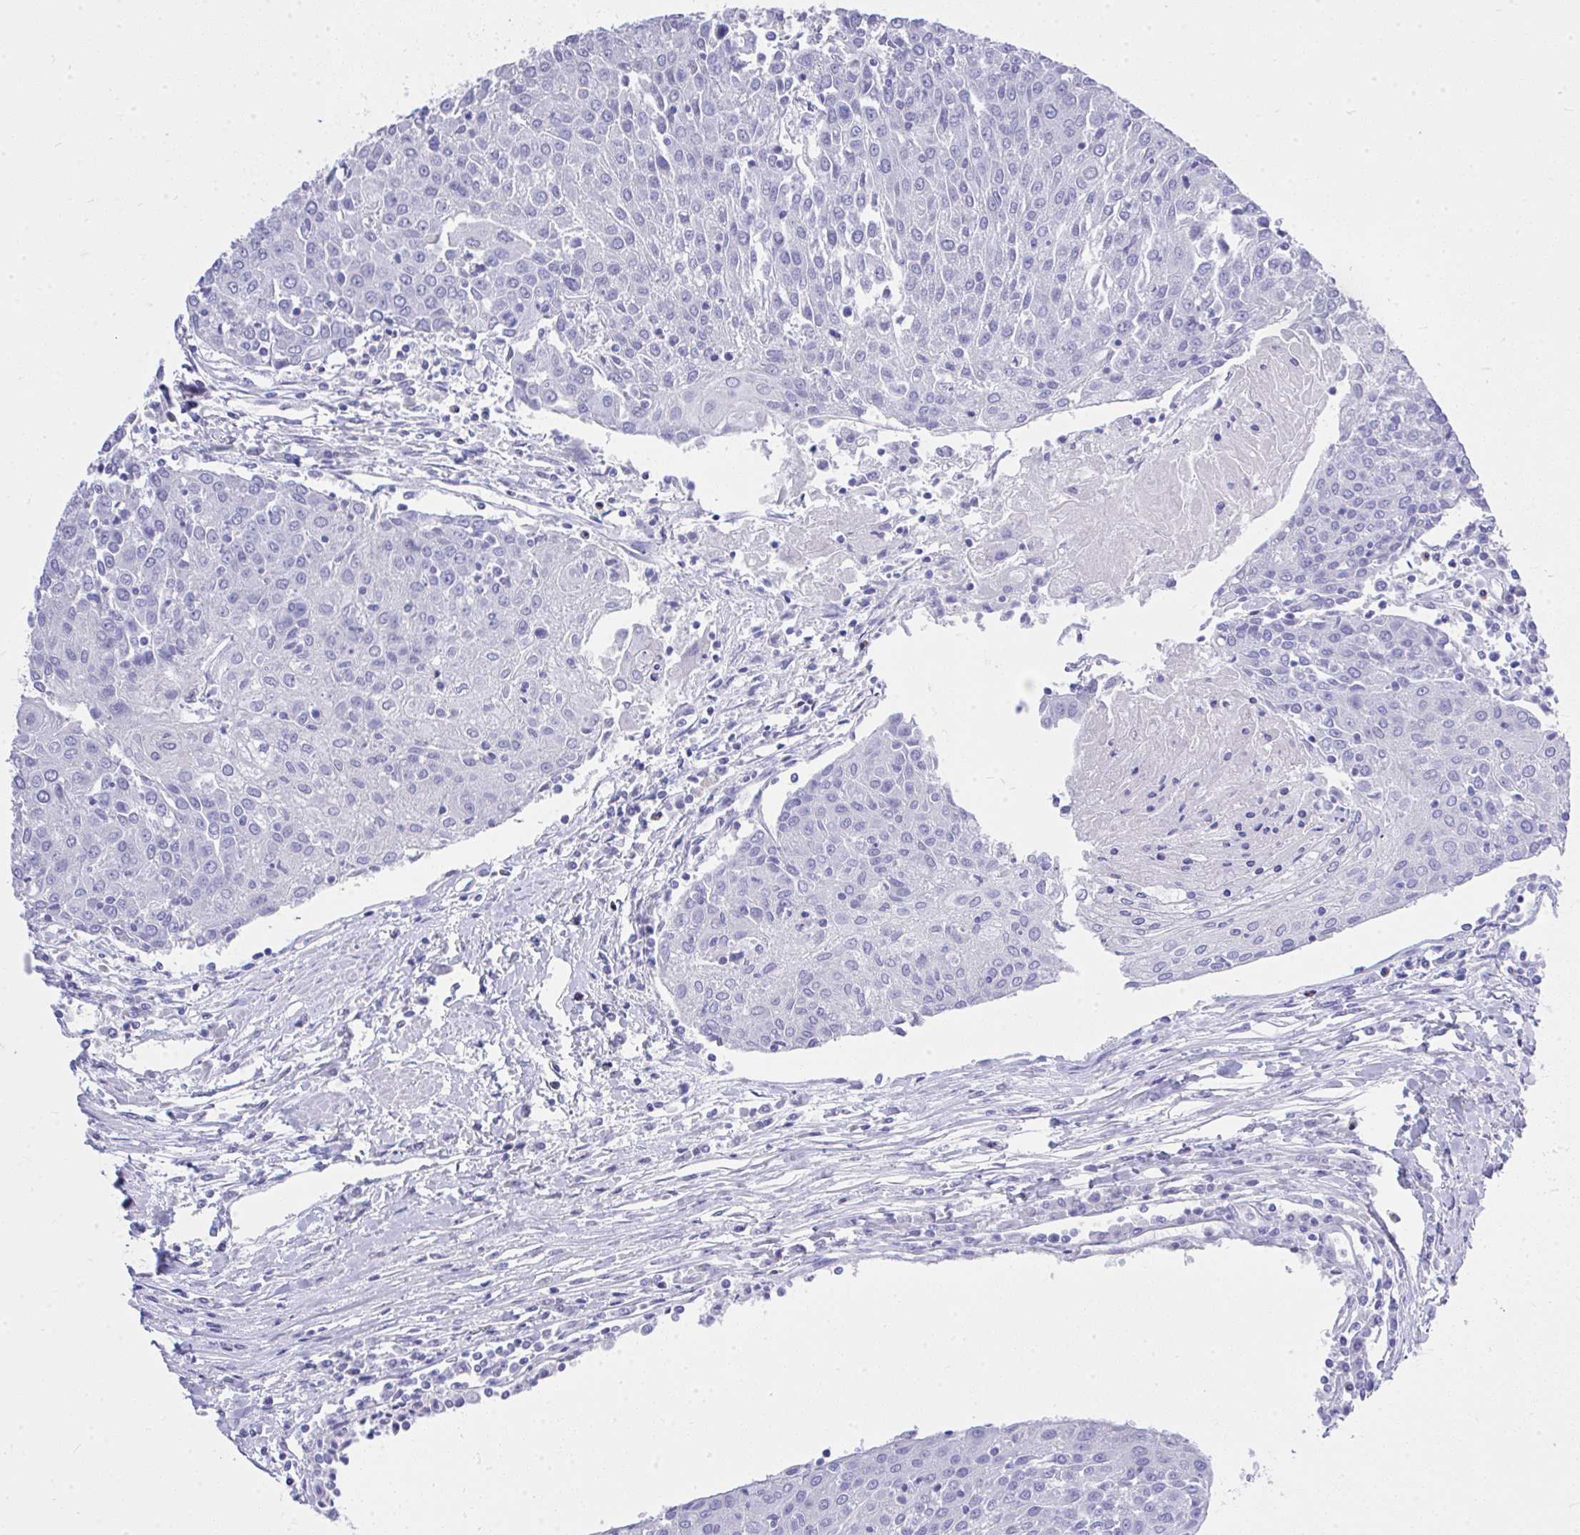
{"staining": {"intensity": "negative", "quantity": "none", "location": "none"}, "tissue": "urothelial cancer", "cell_type": "Tumor cells", "image_type": "cancer", "snomed": [{"axis": "morphology", "description": "Urothelial carcinoma, High grade"}, {"axis": "topography", "description": "Urinary bladder"}], "caption": "DAB immunohistochemical staining of urothelial cancer shows no significant positivity in tumor cells.", "gene": "MS4A12", "patient": {"sex": "female", "age": 85}}